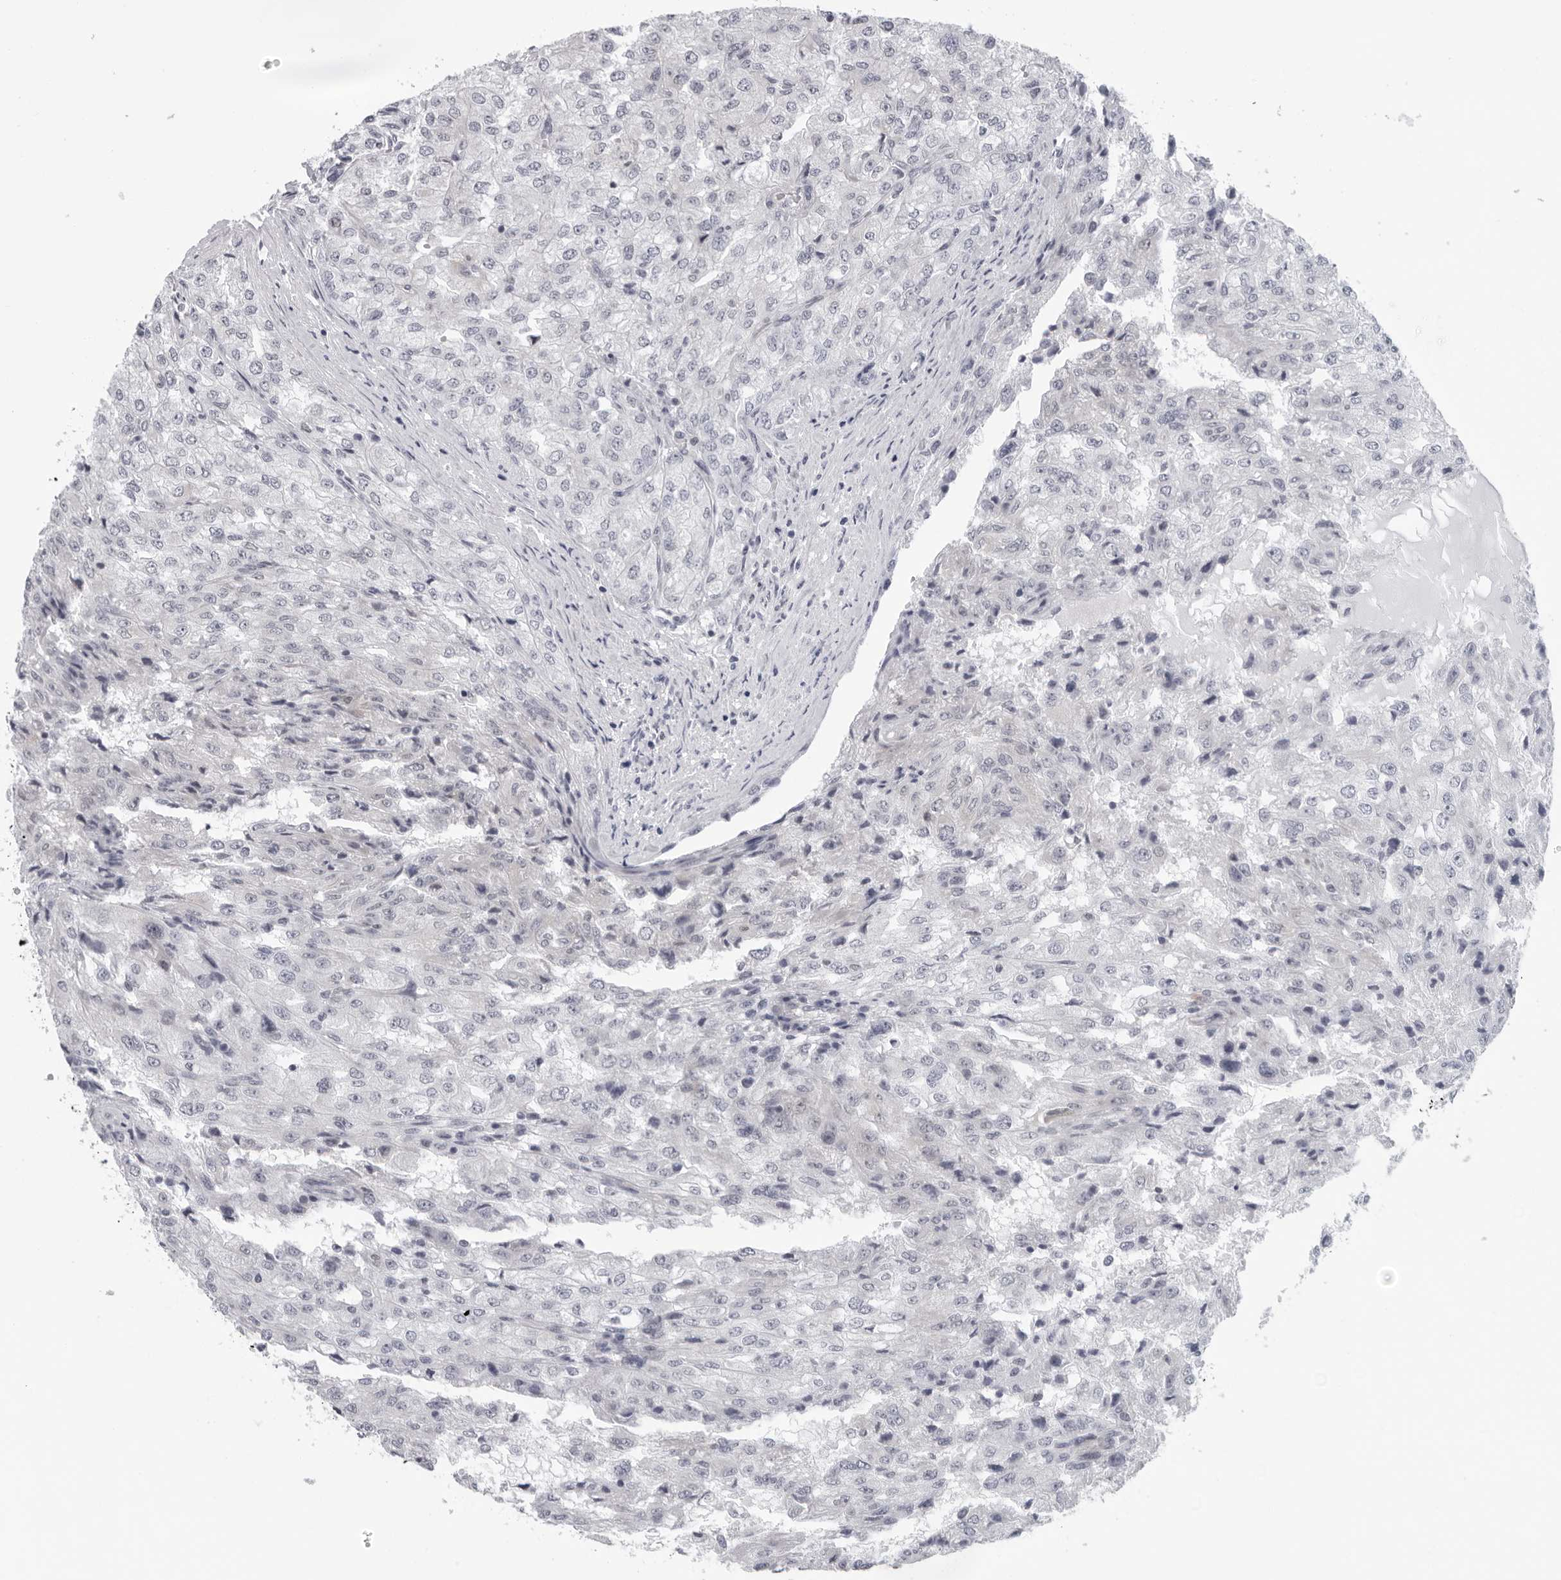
{"staining": {"intensity": "negative", "quantity": "none", "location": "none"}, "tissue": "renal cancer", "cell_type": "Tumor cells", "image_type": "cancer", "snomed": [{"axis": "morphology", "description": "Adenocarcinoma, NOS"}, {"axis": "topography", "description": "Kidney"}], "caption": "Immunohistochemistry (IHC) histopathology image of neoplastic tissue: human renal cancer (adenocarcinoma) stained with DAB (3,3'-diaminobenzidine) reveals no significant protein staining in tumor cells. The staining is performed using DAB brown chromogen with nuclei counter-stained in using hematoxylin.", "gene": "CPT2", "patient": {"sex": "female", "age": 54}}